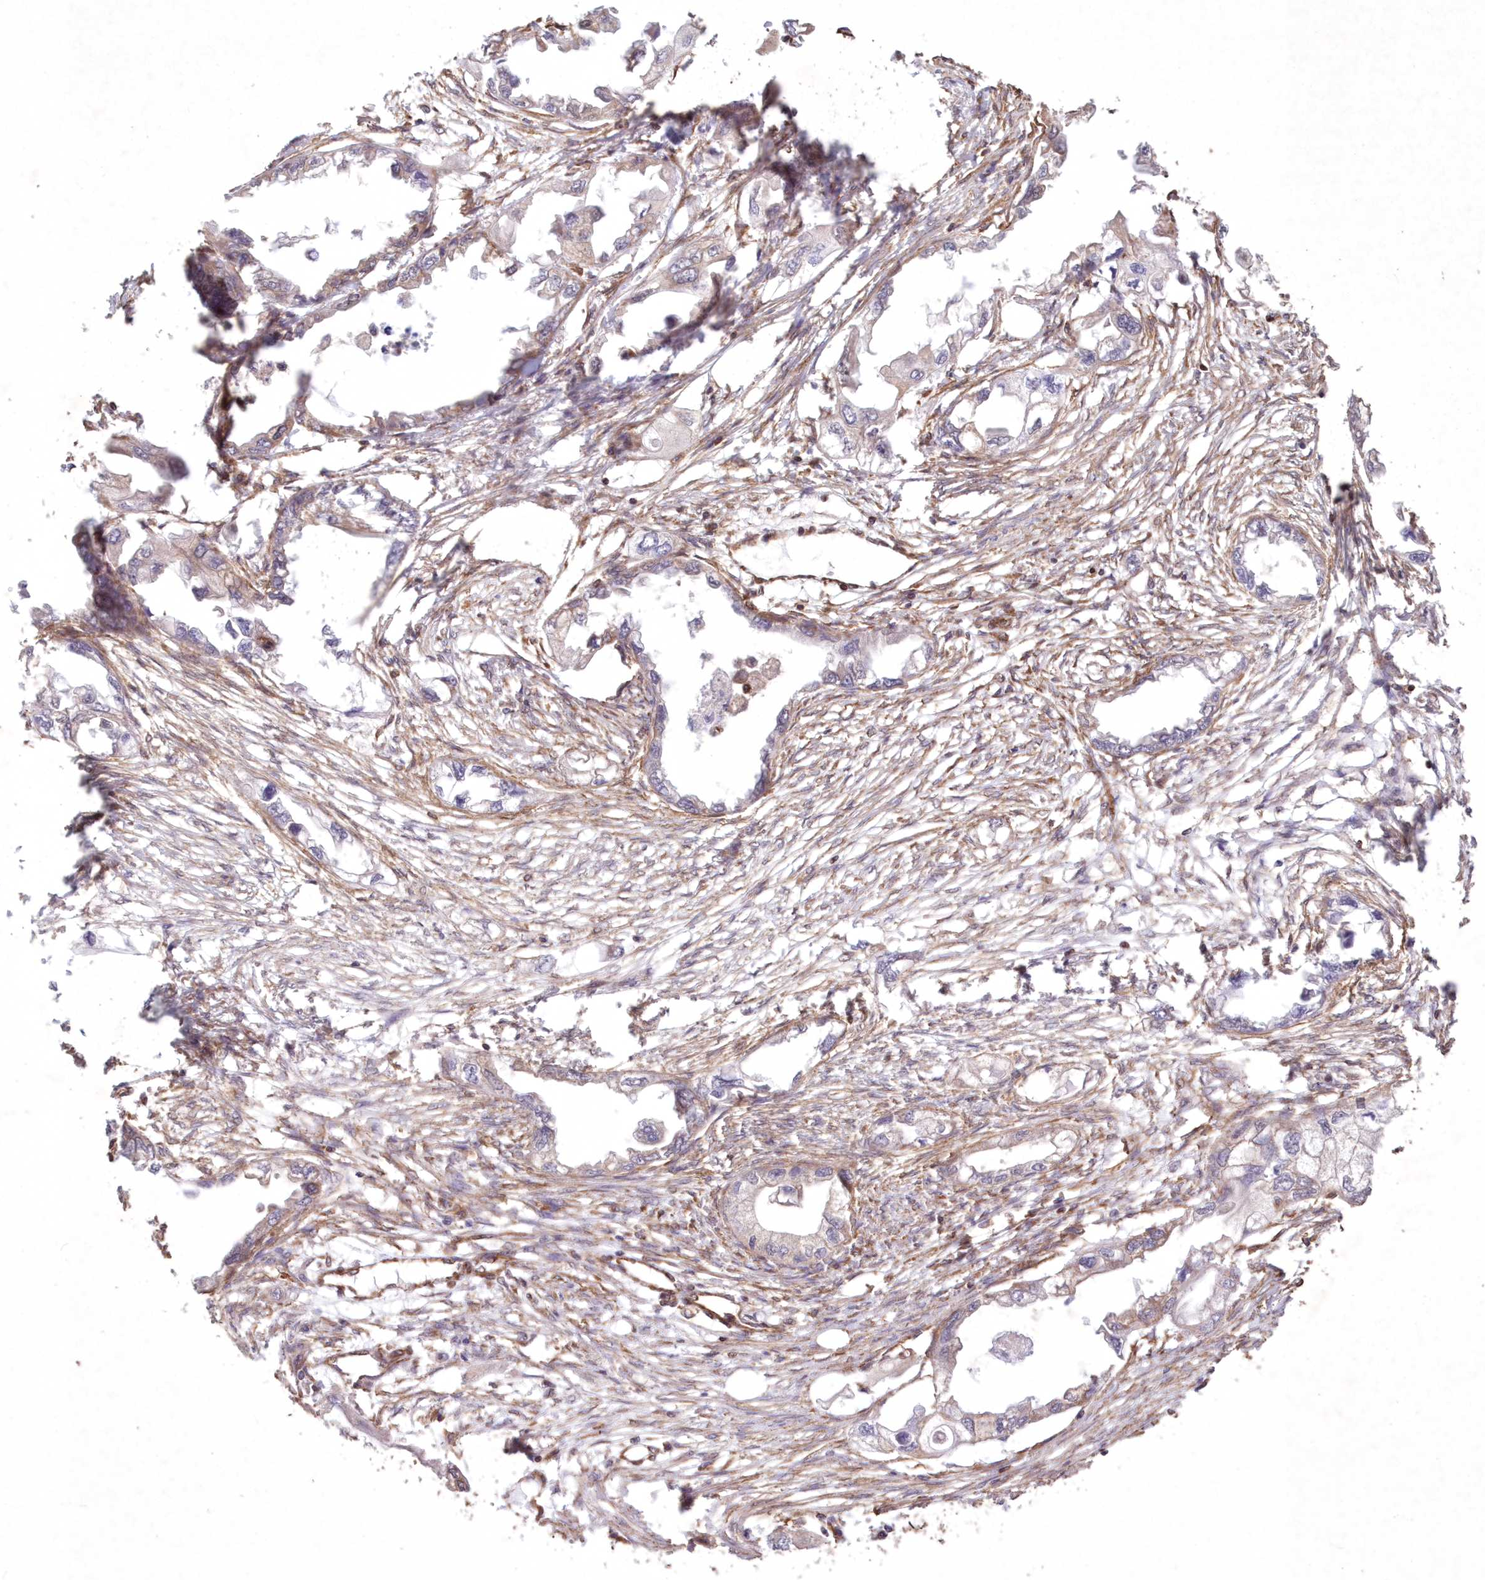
{"staining": {"intensity": "negative", "quantity": "none", "location": "none"}, "tissue": "endometrial cancer", "cell_type": "Tumor cells", "image_type": "cancer", "snomed": [{"axis": "morphology", "description": "Adenocarcinoma, NOS"}, {"axis": "morphology", "description": "Adenocarcinoma, metastatic, NOS"}, {"axis": "topography", "description": "Adipose tissue"}, {"axis": "topography", "description": "Endometrium"}], "caption": "DAB (3,3'-diaminobenzidine) immunohistochemical staining of human endometrial cancer (adenocarcinoma) shows no significant staining in tumor cells. (DAB immunohistochemistry, high magnification).", "gene": "TMEM139", "patient": {"sex": "female", "age": 67}}